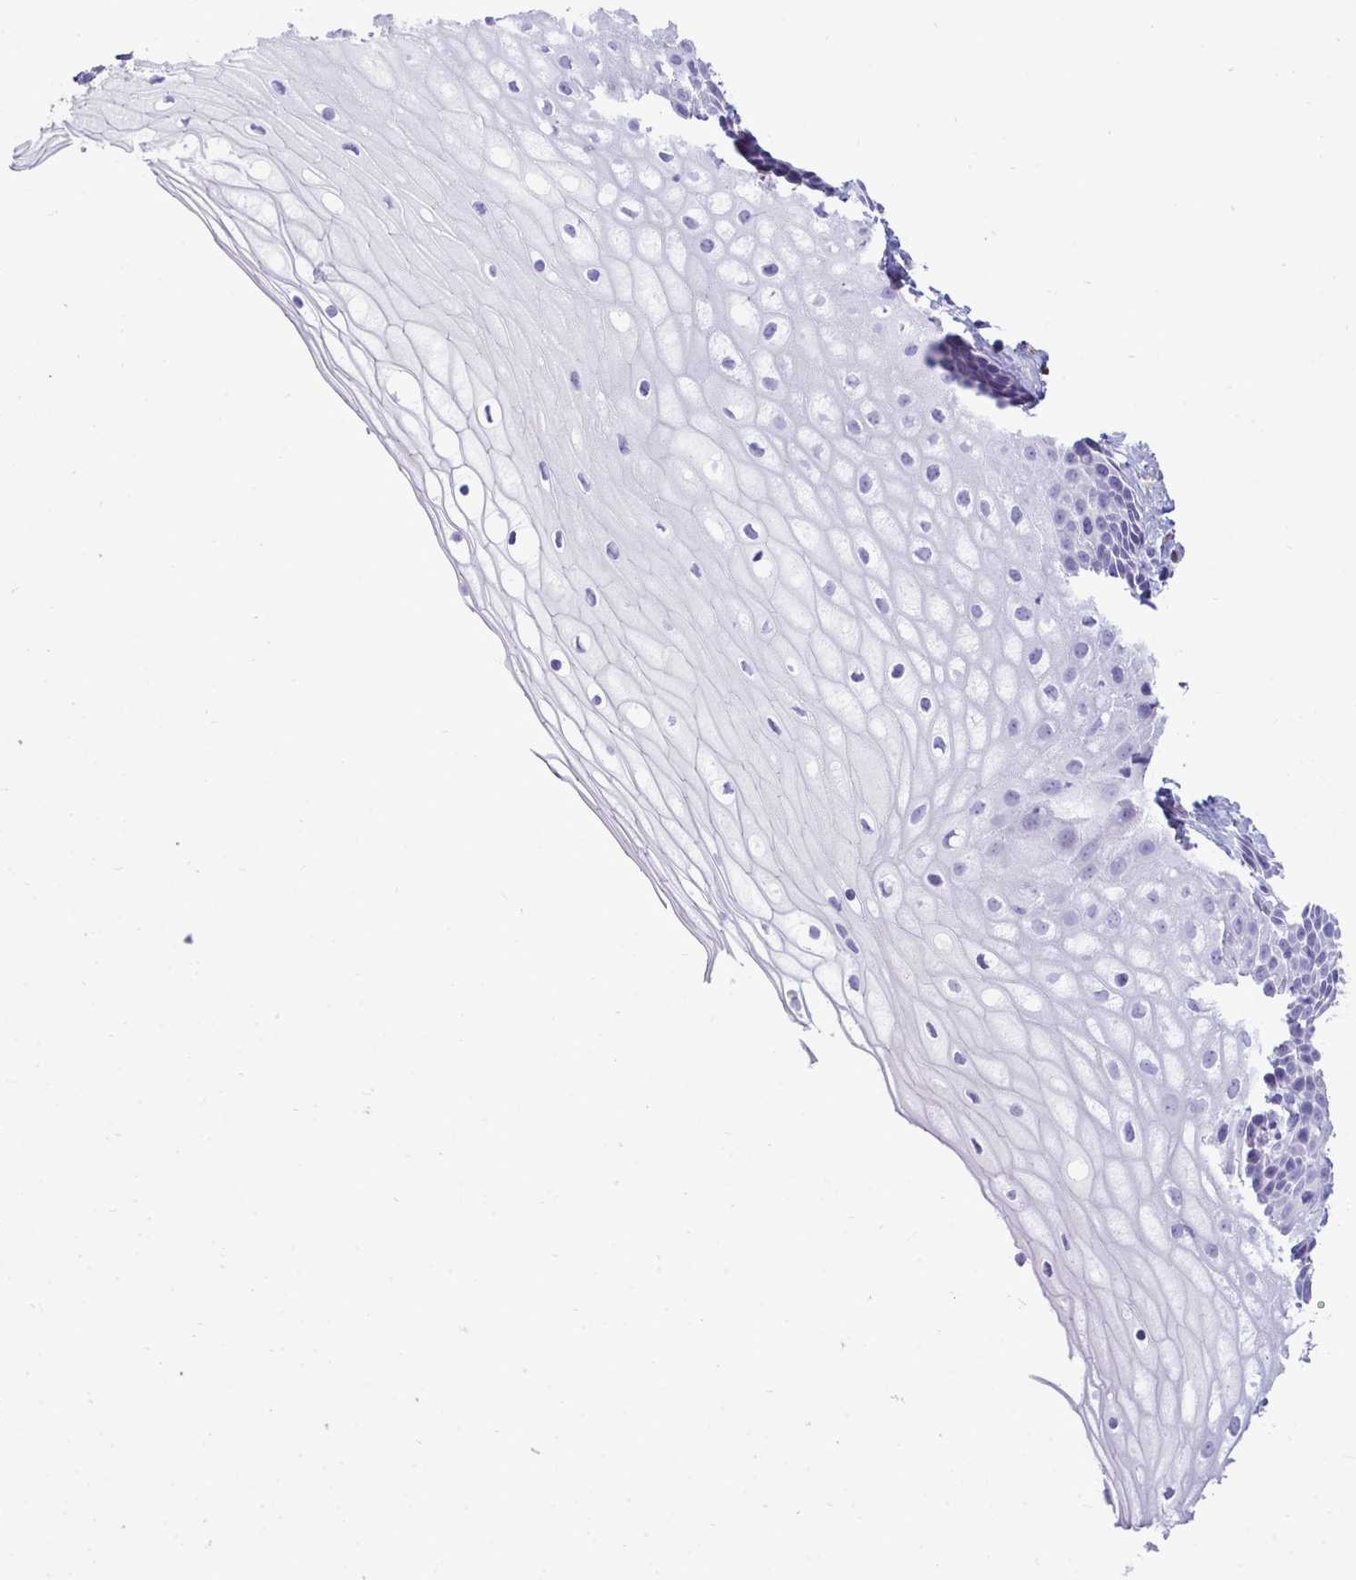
{"staining": {"intensity": "negative", "quantity": "none", "location": "none"}, "tissue": "cervix", "cell_type": "Glandular cells", "image_type": "normal", "snomed": [{"axis": "morphology", "description": "Normal tissue, NOS"}, {"axis": "topography", "description": "Cervix"}], "caption": "This is a image of IHC staining of normal cervix, which shows no positivity in glandular cells. The staining was performed using DAB to visualize the protein expression in brown, while the nuclei were stained in blue with hematoxylin (Magnification: 20x).", "gene": "HSPB6", "patient": {"sex": "female", "age": 36}}